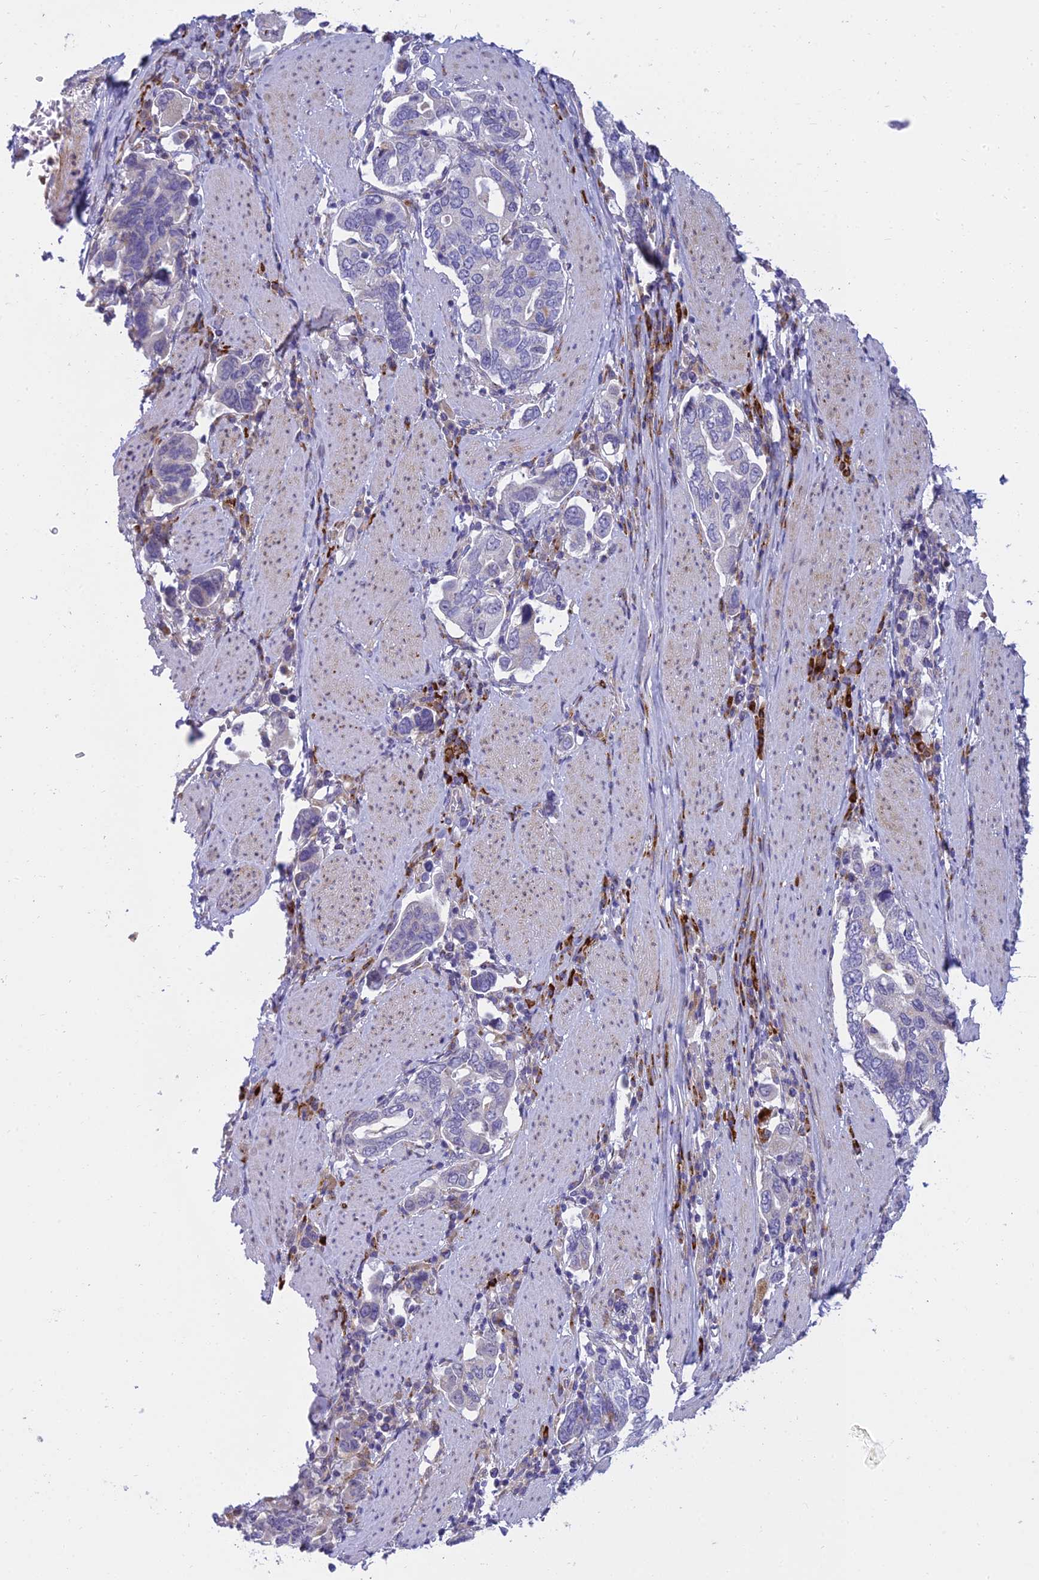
{"staining": {"intensity": "negative", "quantity": "none", "location": "none"}, "tissue": "stomach cancer", "cell_type": "Tumor cells", "image_type": "cancer", "snomed": [{"axis": "morphology", "description": "Adenocarcinoma, NOS"}, {"axis": "topography", "description": "Stomach, upper"}, {"axis": "topography", "description": "Stomach"}], "caption": "This photomicrograph is of stomach cancer stained with immunohistochemistry (IHC) to label a protein in brown with the nuclei are counter-stained blue. There is no expression in tumor cells.", "gene": "CLCN7", "patient": {"sex": "male", "age": 62}}